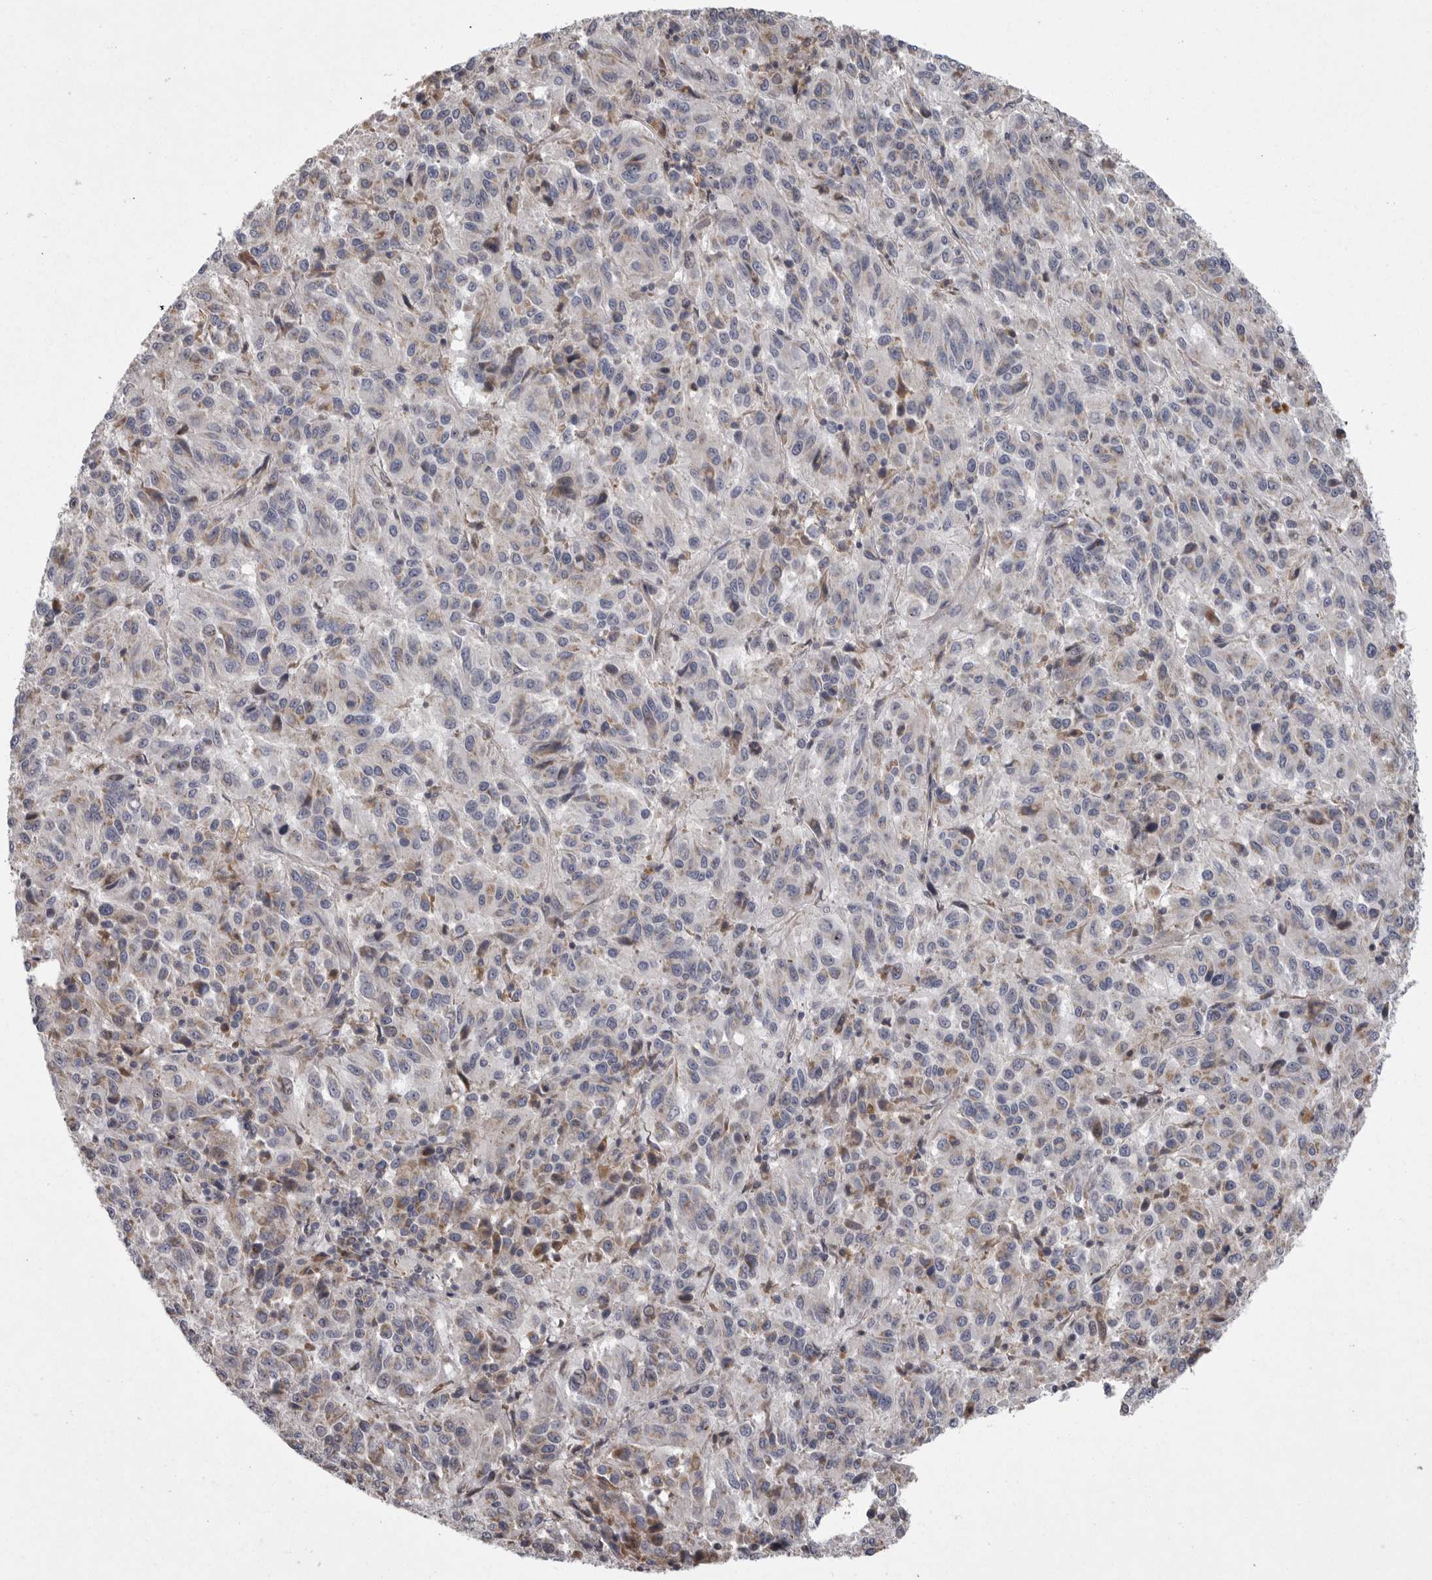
{"staining": {"intensity": "weak", "quantity": "<25%", "location": "cytoplasmic/membranous"}, "tissue": "melanoma", "cell_type": "Tumor cells", "image_type": "cancer", "snomed": [{"axis": "morphology", "description": "Malignant melanoma, Metastatic site"}, {"axis": "topography", "description": "Lung"}], "caption": "The micrograph reveals no significant positivity in tumor cells of malignant melanoma (metastatic site). Nuclei are stained in blue.", "gene": "CRP", "patient": {"sex": "male", "age": 64}}